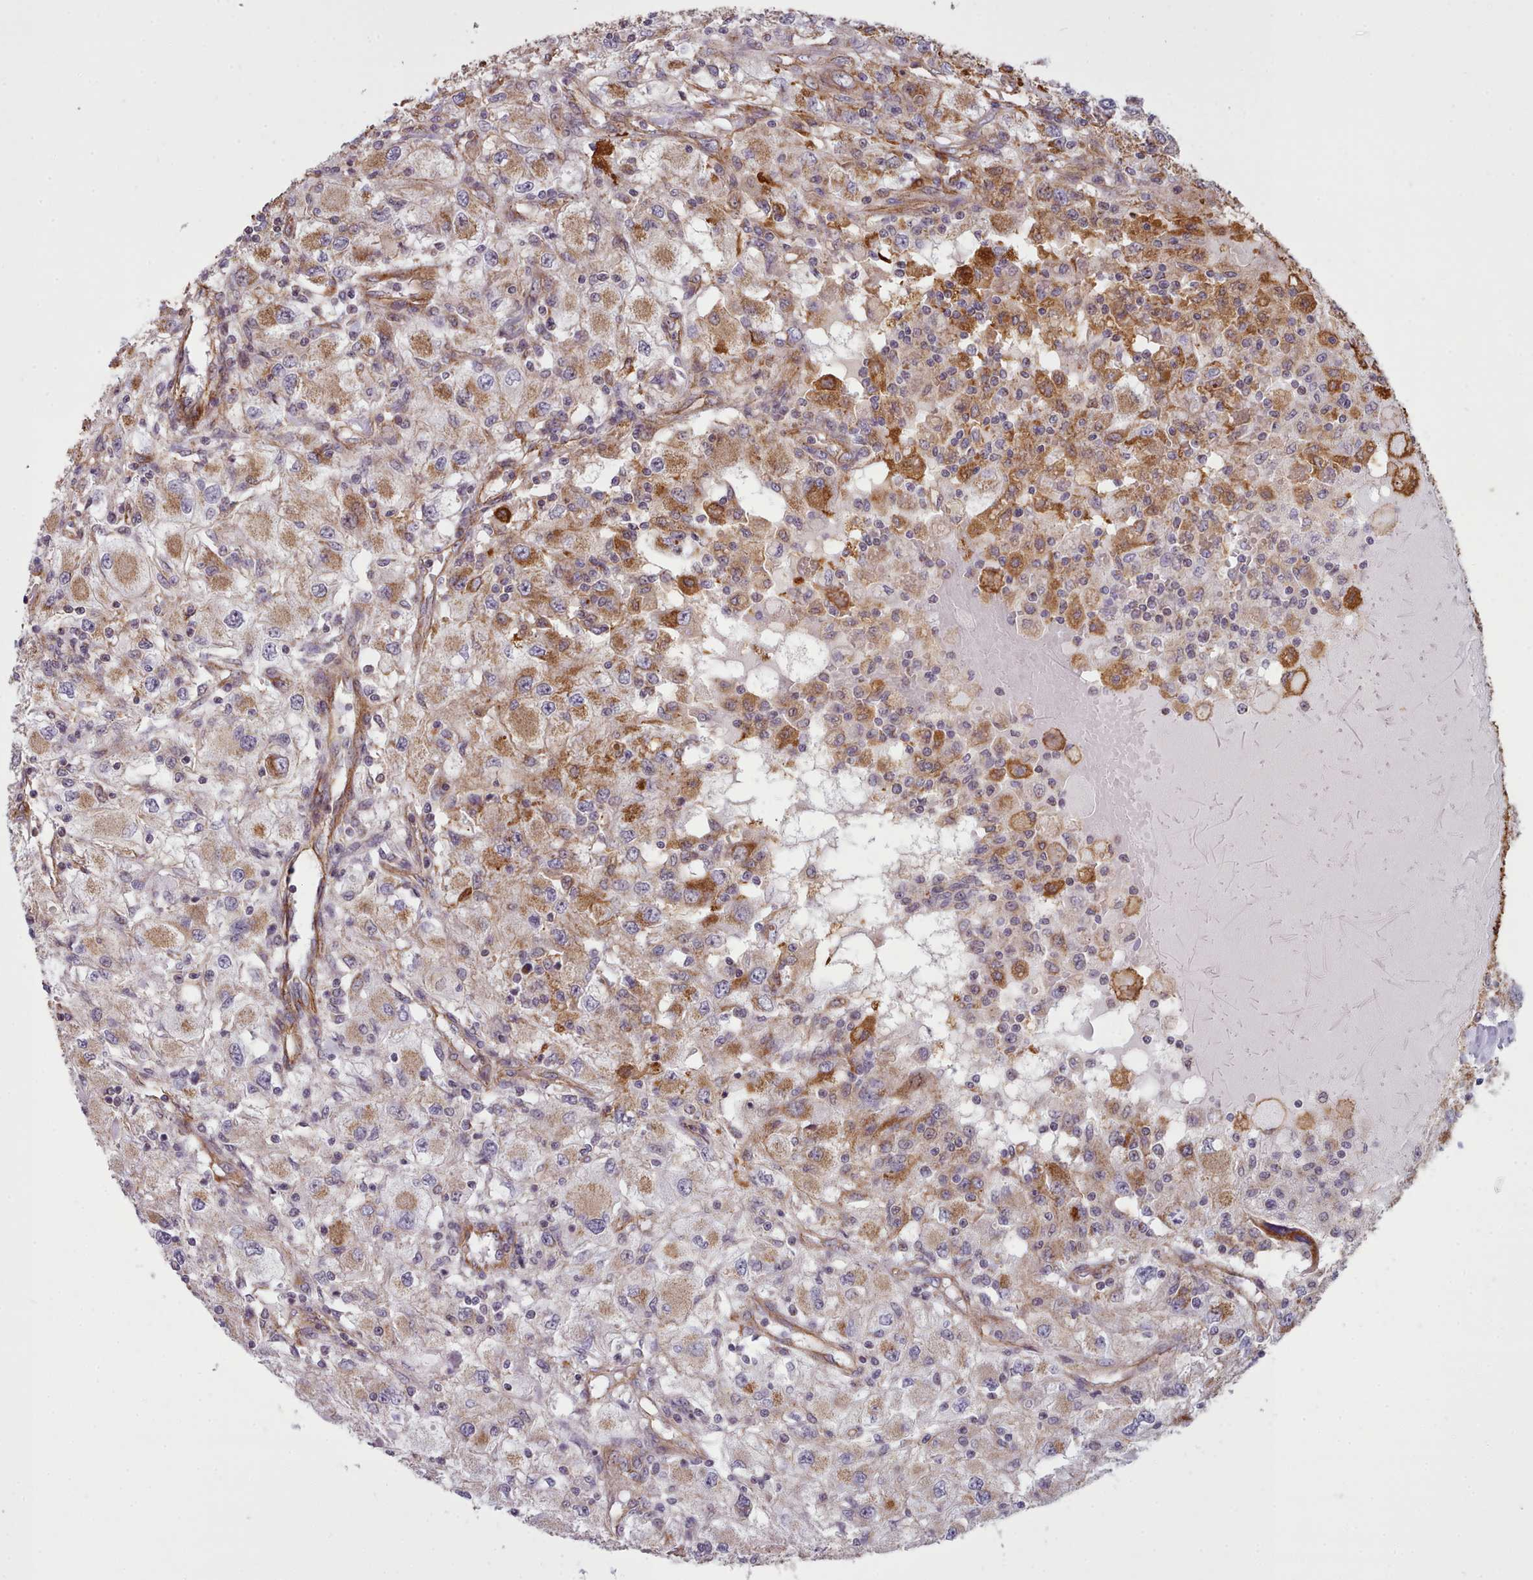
{"staining": {"intensity": "moderate", "quantity": ">75%", "location": "cytoplasmic/membranous"}, "tissue": "renal cancer", "cell_type": "Tumor cells", "image_type": "cancer", "snomed": [{"axis": "morphology", "description": "Adenocarcinoma, NOS"}, {"axis": "topography", "description": "Kidney"}], "caption": "IHC (DAB) staining of human renal cancer displays moderate cytoplasmic/membranous protein positivity in about >75% of tumor cells.", "gene": "MRPL46", "patient": {"sex": "female", "age": 67}}